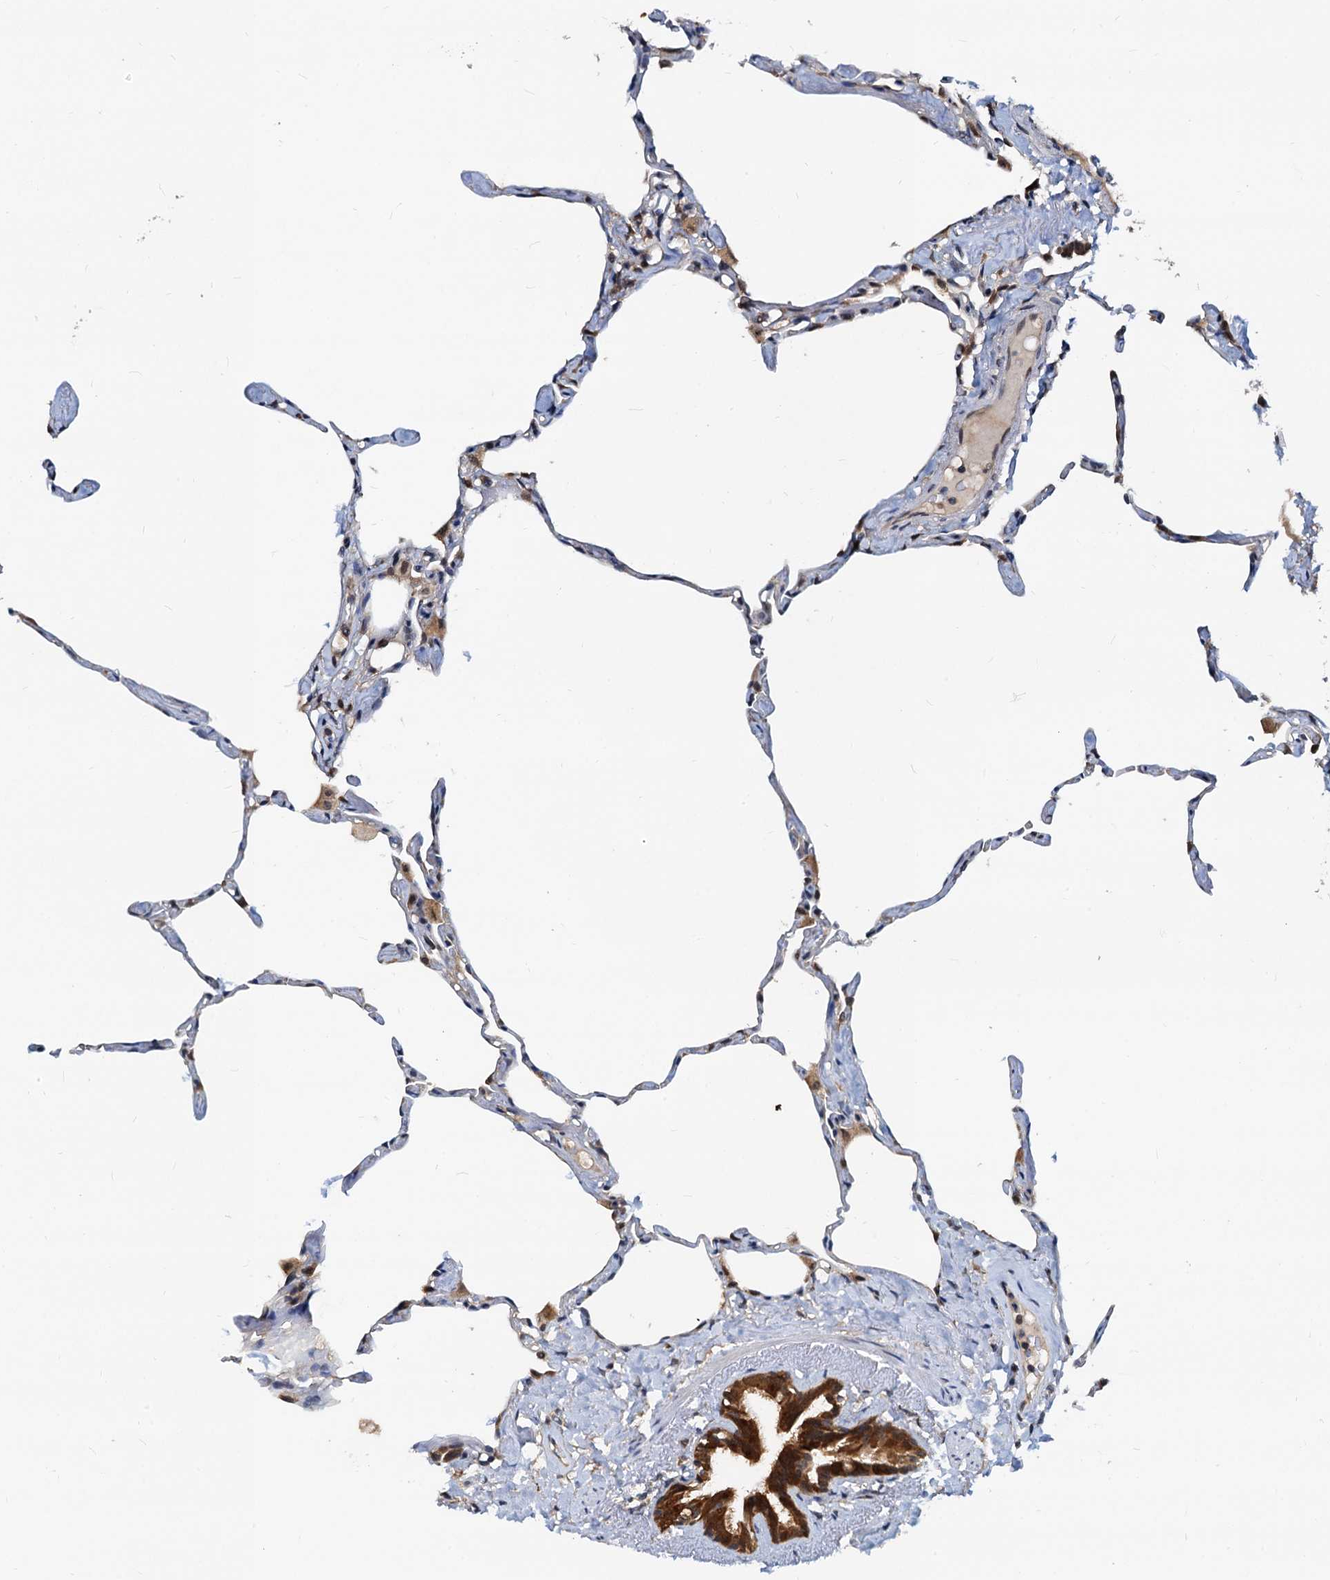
{"staining": {"intensity": "negative", "quantity": "none", "location": "none"}, "tissue": "lung", "cell_type": "Alveolar cells", "image_type": "normal", "snomed": [{"axis": "morphology", "description": "Normal tissue, NOS"}, {"axis": "topography", "description": "Lung"}], "caption": "This is an immunohistochemistry (IHC) histopathology image of benign human lung. There is no expression in alveolar cells.", "gene": "PTGES3", "patient": {"sex": "male", "age": 65}}